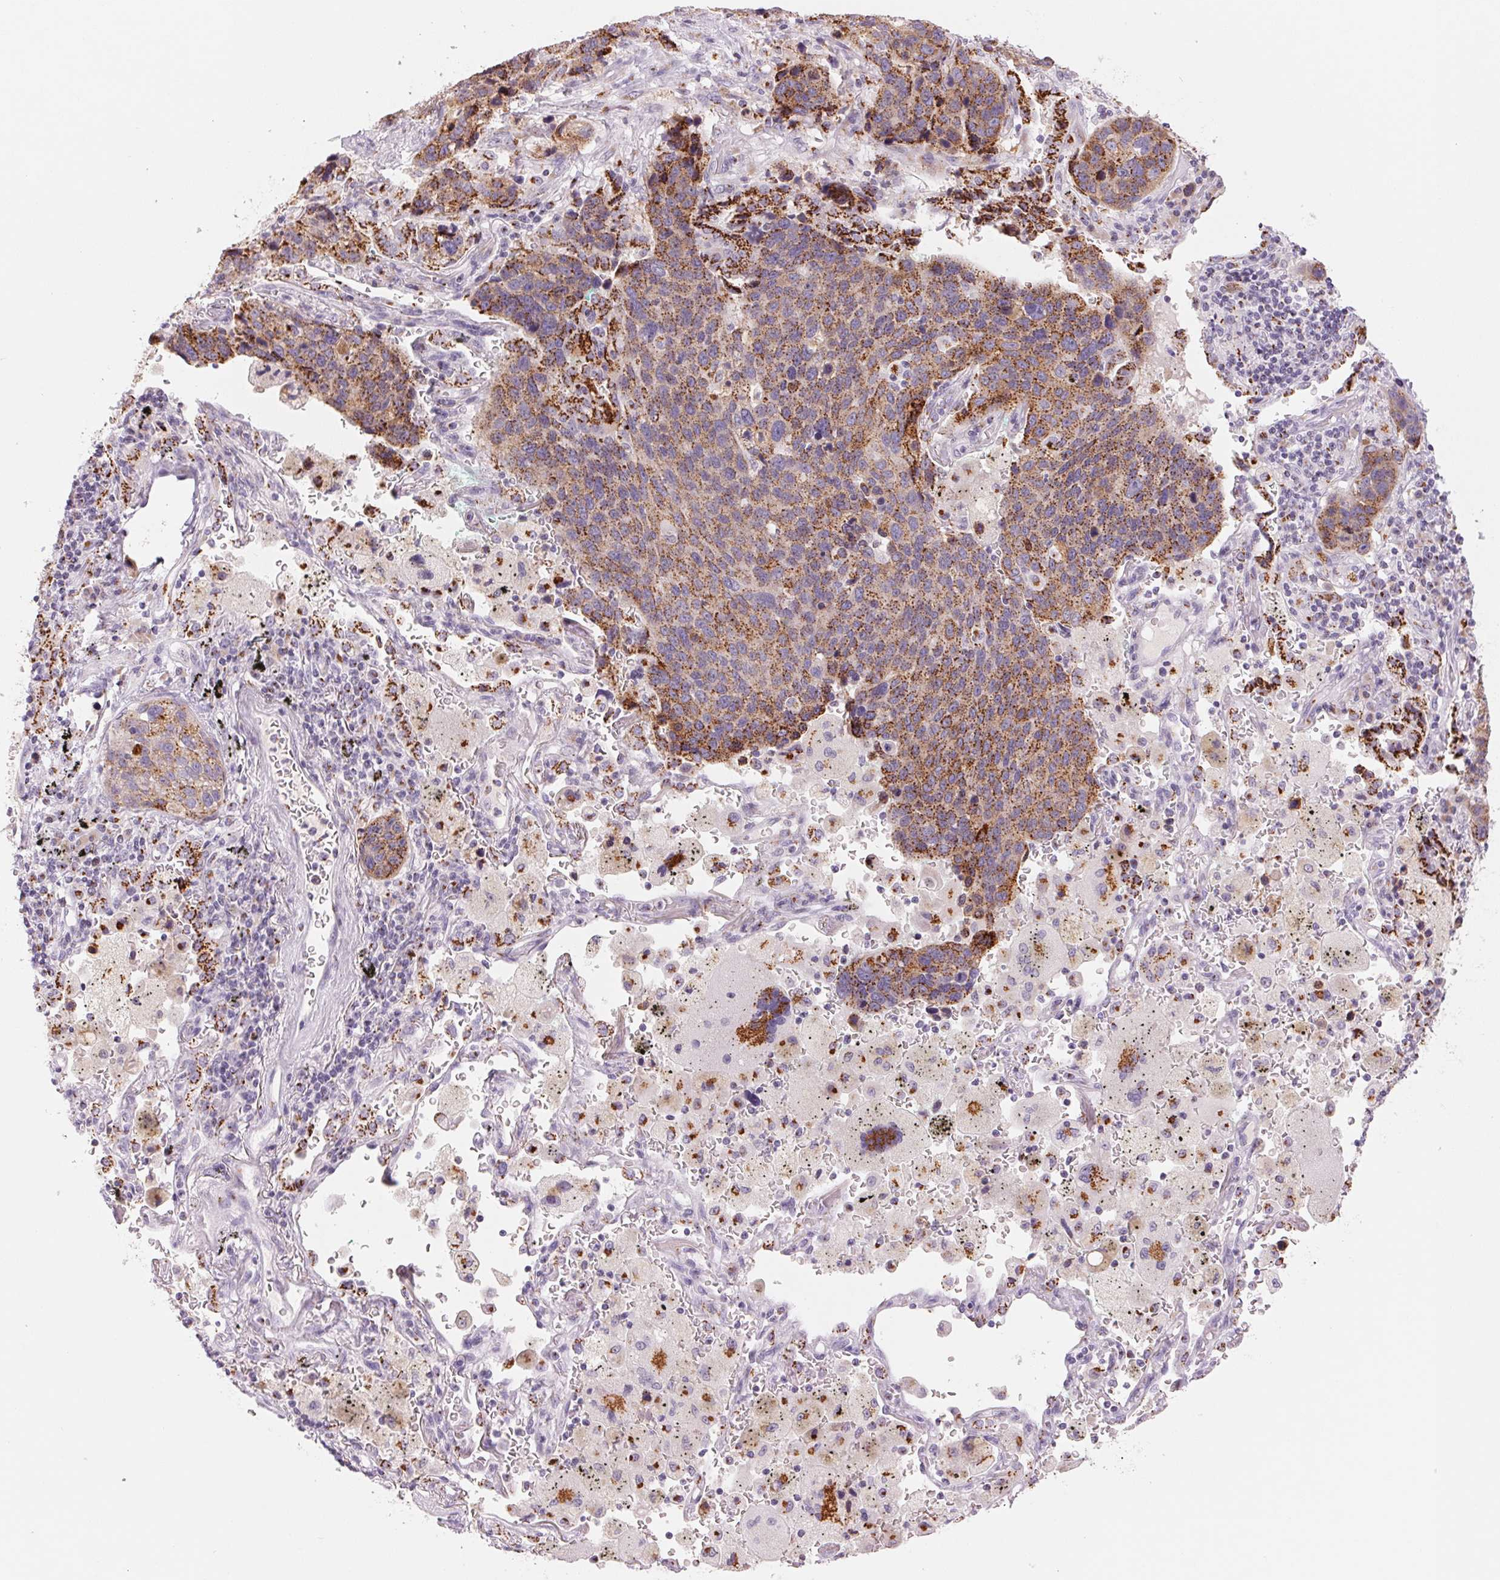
{"staining": {"intensity": "moderate", "quantity": "25%-75%", "location": "cytoplasmic/membranous"}, "tissue": "lung cancer", "cell_type": "Tumor cells", "image_type": "cancer", "snomed": [{"axis": "morphology", "description": "Squamous cell carcinoma, NOS"}, {"axis": "topography", "description": "Lymph node"}, {"axis": "topography", "description": "Lung"}], "caption": "This micrograph shows immunohistochemistry (IHC) staining of lung cancer, with medium moderate cytoplasmic/membranous staining in approximately 25%-75% of tumor cells.", "gene": "GALNT7", "patient": {"sex": "male", "age": 61}}